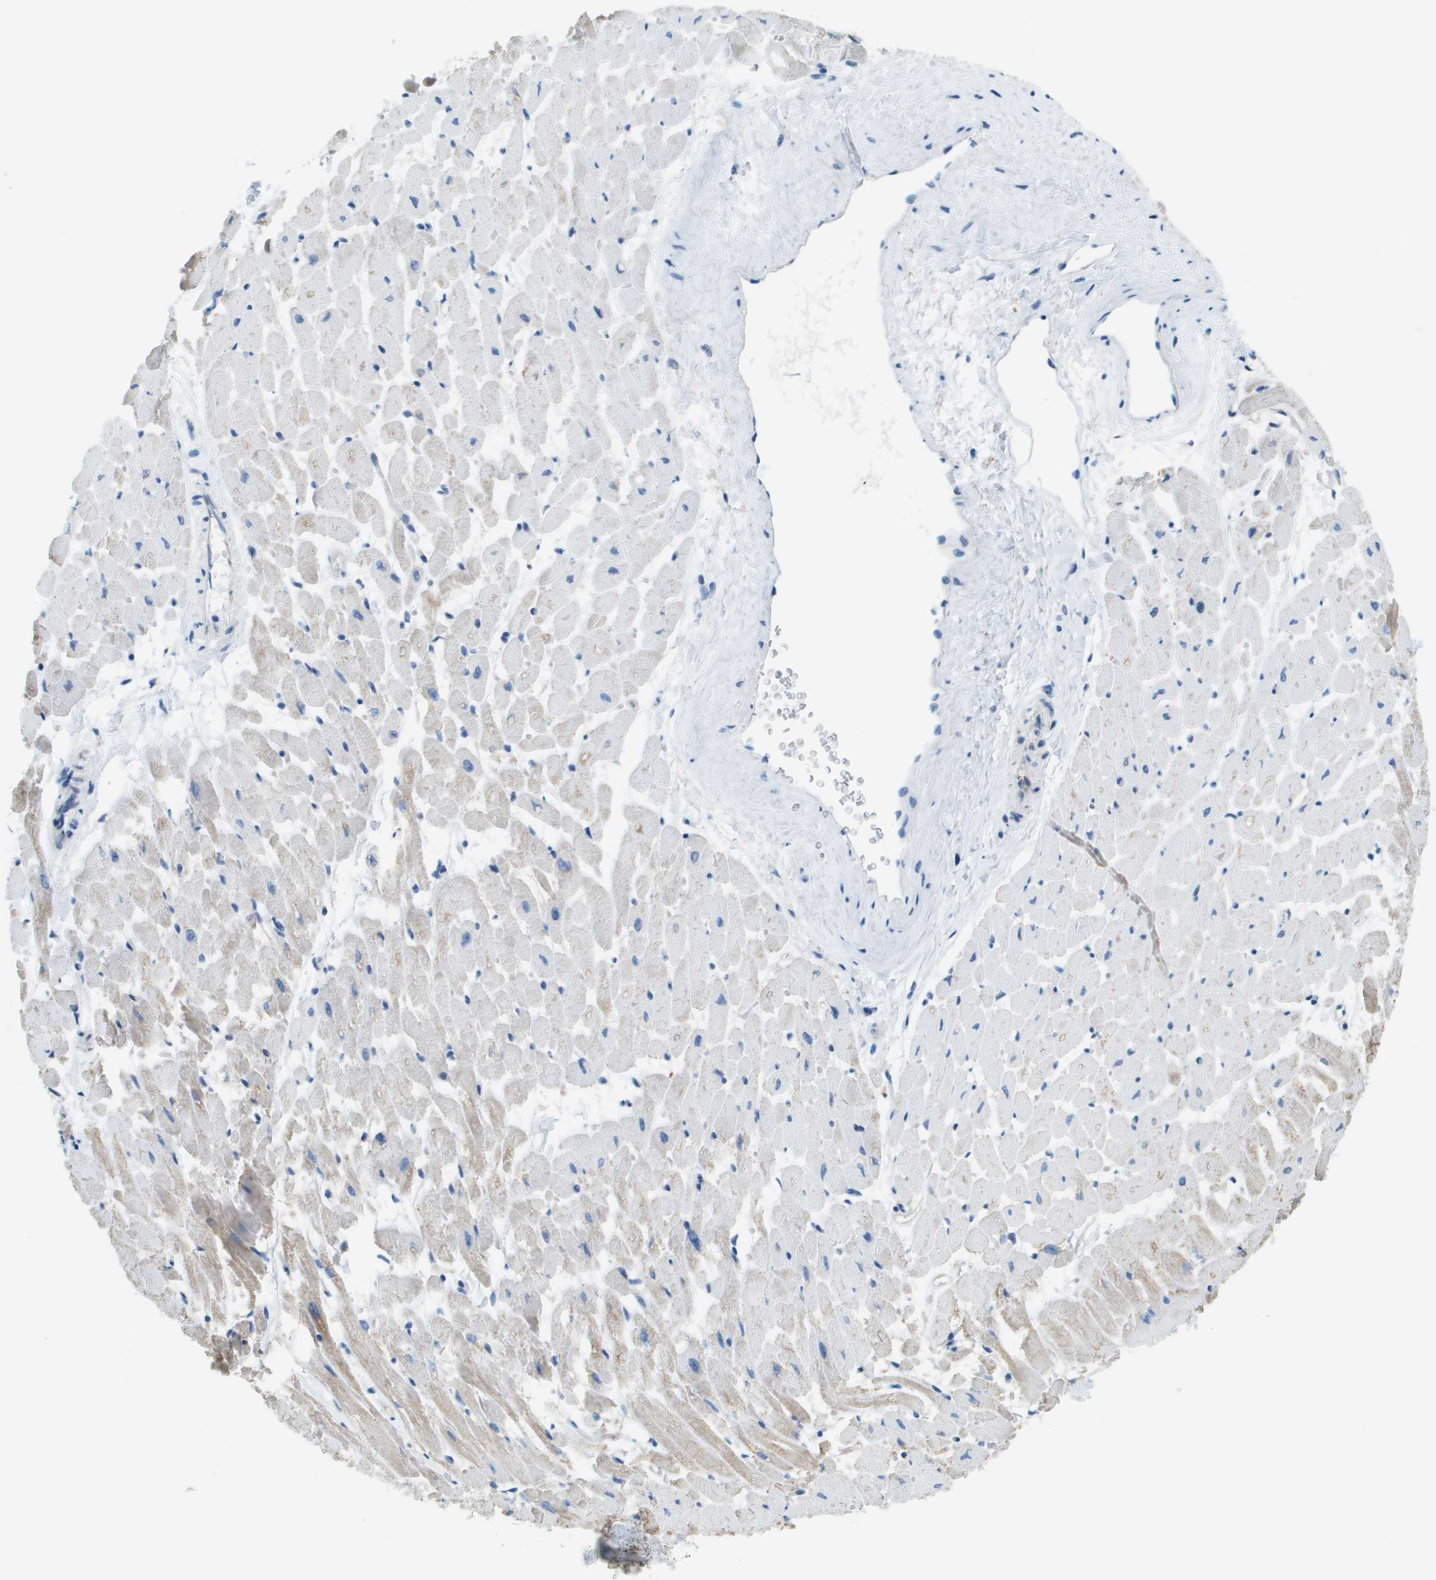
{"staining": {"intensity": "negative", "quantity": "none", "location": "none"}, "tissue": "heart muscle", "cell_type": "Cardiomyocytes", "image_type": "normal", "snomed": [{"axis": "morphology", "description": "Normal tissue, NOS"}, {"axis": "topography", "description": "Heart"}], "caption": "An immunohistochemistry (IHC) image of benign heart muscle is shown. There is no staining in cardiomyocytes of heart muscle. (IHC, brightfield microscopy, high magnification).", "gene": "SDC1", "patient": {"sex": "male", "age": 45}}